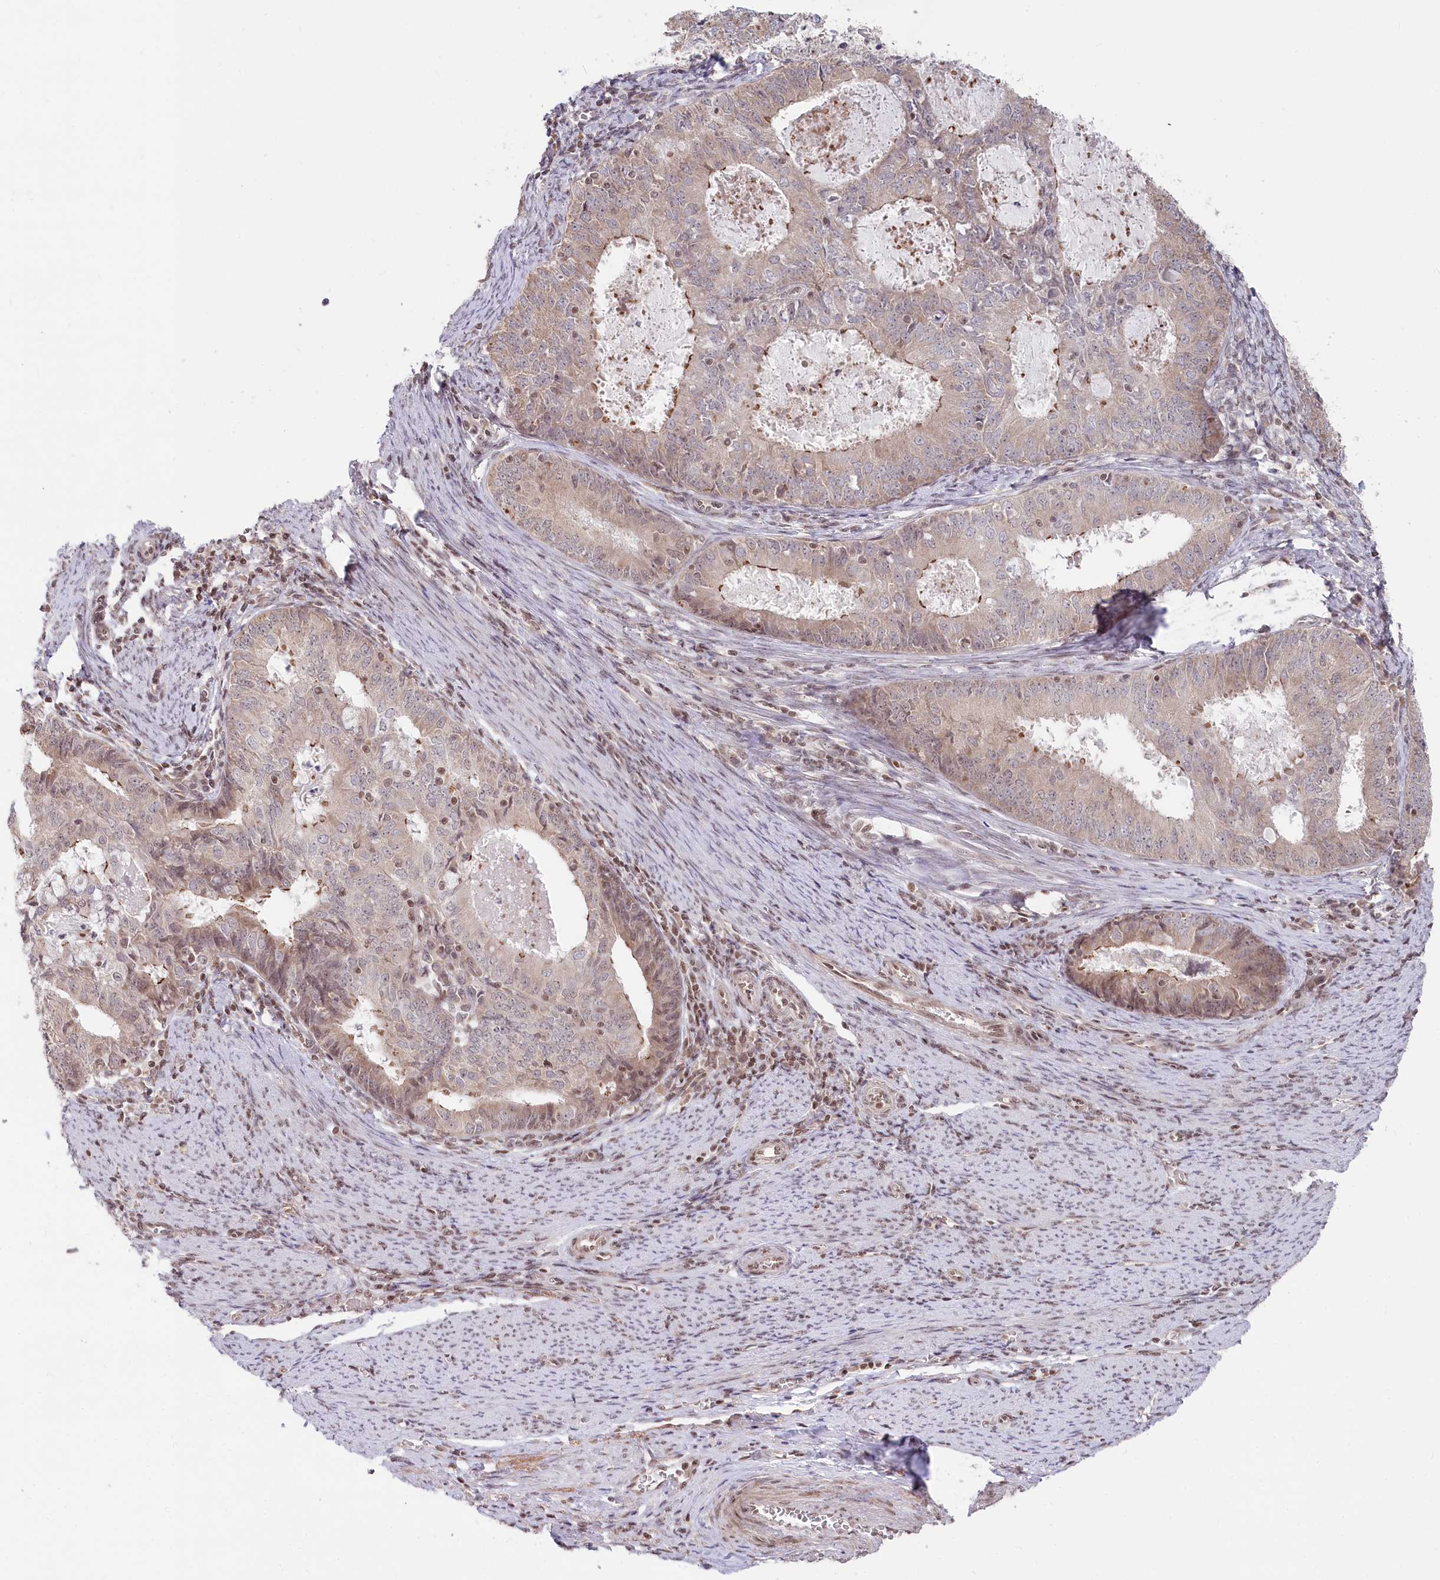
{"staining": {"intensity": "weak", "quantity": "<25%", "location": "cytoplasmic/membranous,nuclear"}, "tissue": "endometrial cancer", "cell_type": "Tumor cells", "image_type": "cancer", "snomed": [{"axis": "morphology", "description": "Adenocarcinoma, NOS"}, {"axis": "topography", "description": "Endometrium"}], "caption": "This is a photomicrograph of immunohistochemistry (IHC) staining of endometrial adenocarcinoma, which shows no positivity in tumor cells.", "gene": "CGGBP1", "patient": {"sex": "female", "age": 57}}